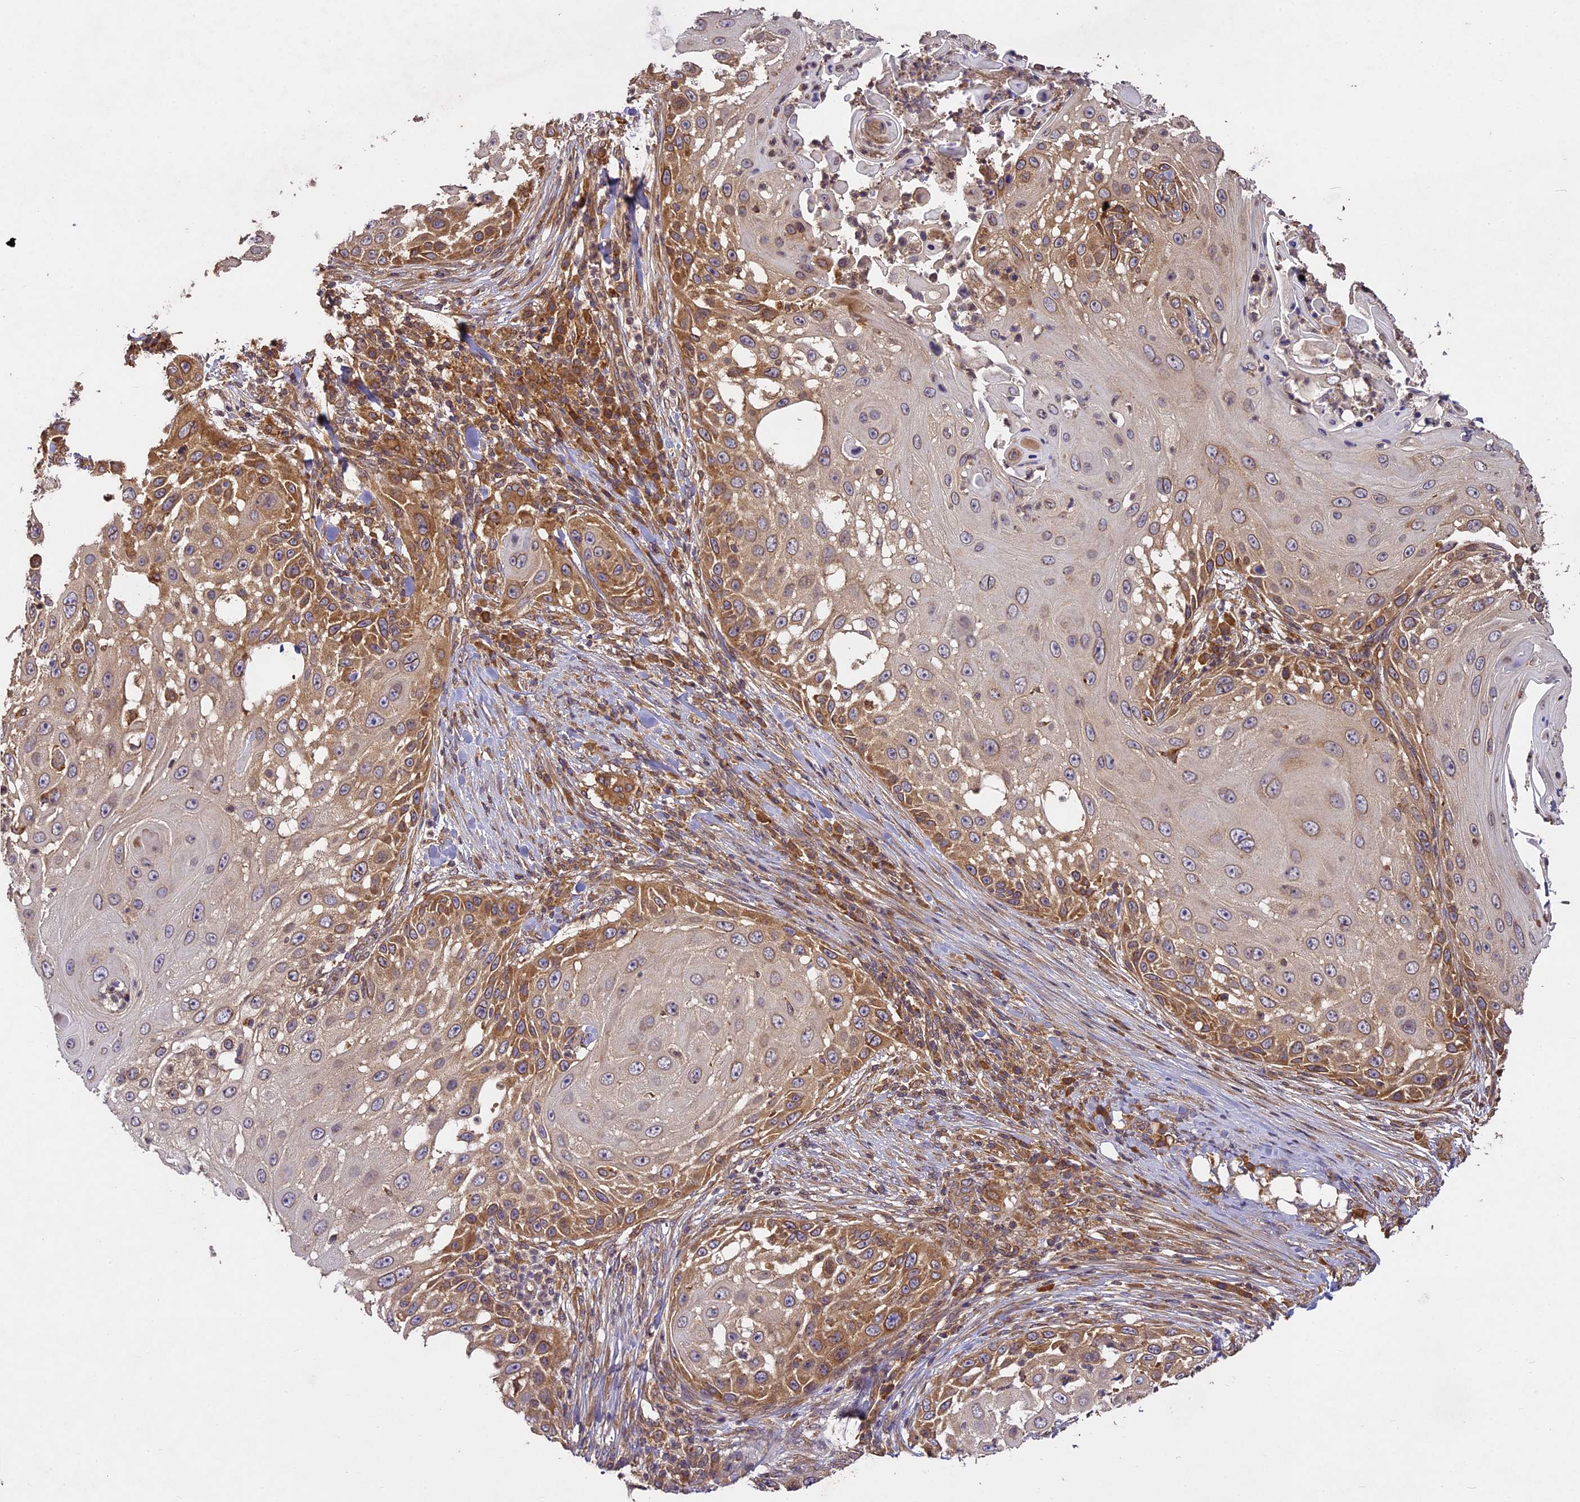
{"staining": {"intensity": "moderate", "quantity": "25%-75%", "location": "cytoplasmic/membranous"}, "tissue": "skin cancer", "cell_type": "Tumor cells", "image_type": "cancer", "snomed": [{"axis": "morphology", "description": "Squamous cell carcinoma, NOS"}, {"axis": "topography", "description": "Skin"}], "caption": "An immunohistochemistry (IHC) histopathology image of neoplastic tissue is shown. Protein staining in brown highlights moderate cytoplasmic/membranous positivity in skin cancer (squamous cell carcinoma) within tumor cells.", "gene": "BRAP", "patient": {"sex": "female", "age": 44}}